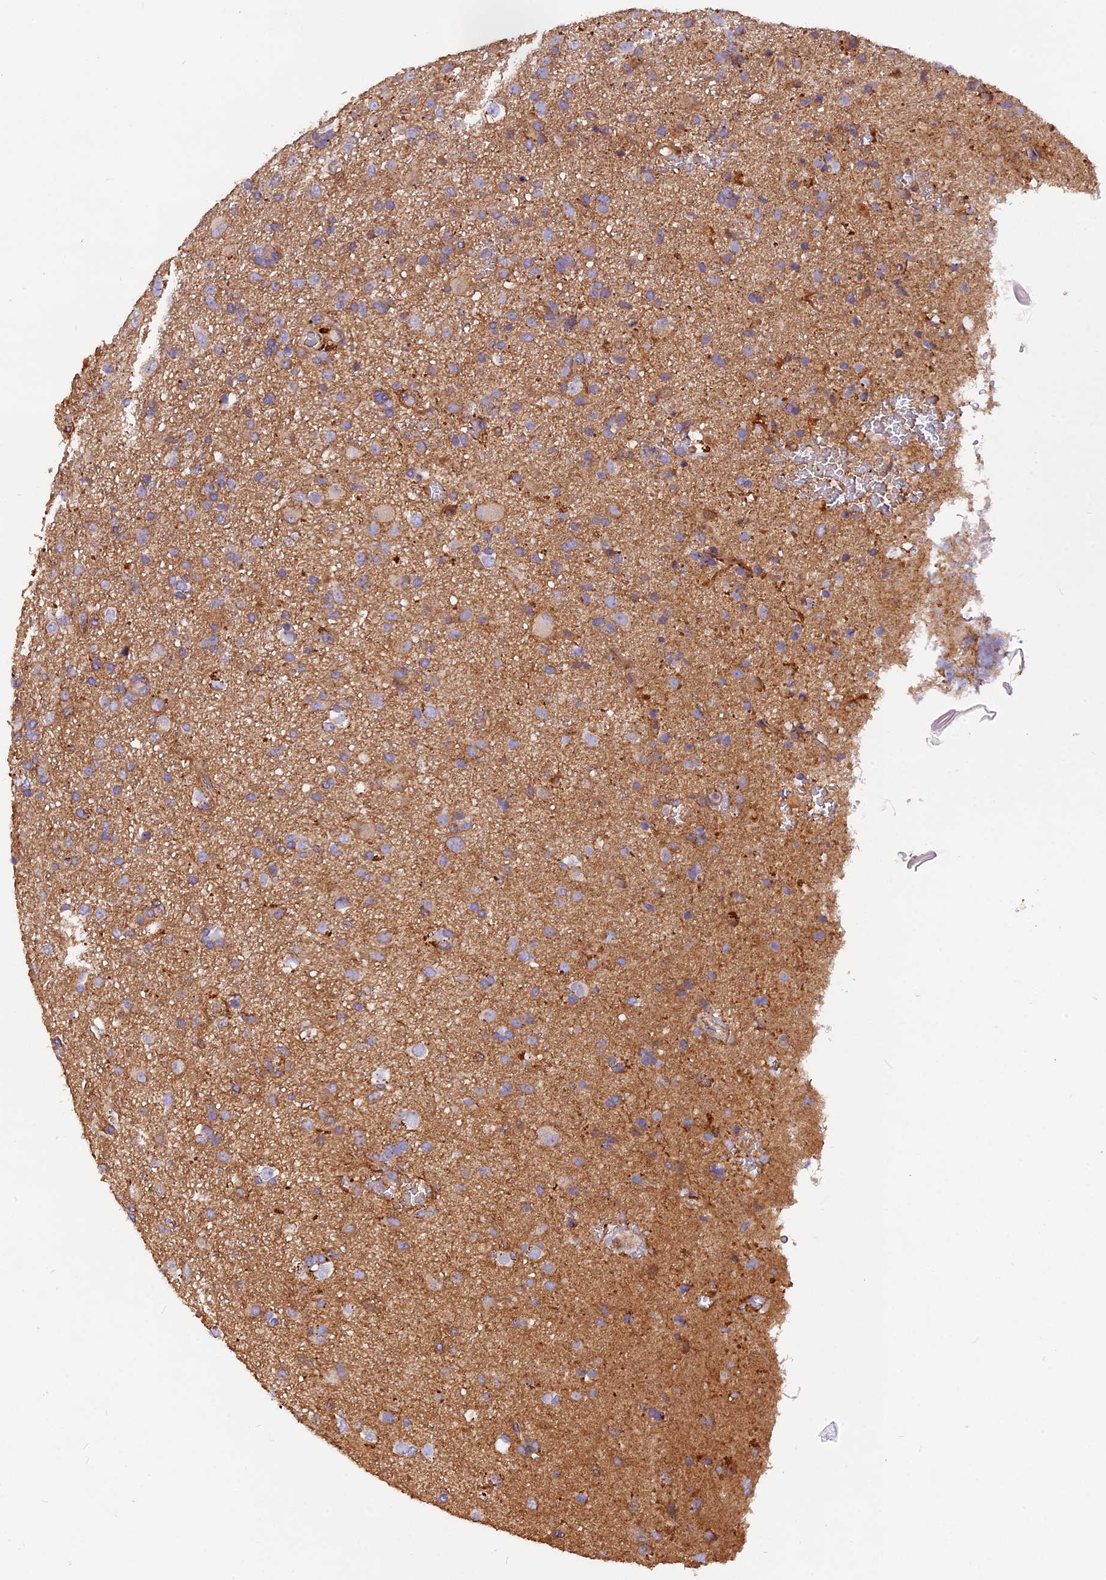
{"staining": {"intensity": "weak", "quantity": "25%-75%", "location": "cytoplasmic/membranous"}, "tissue": "glioma", "cell_type": "Tumor cells", "image_type": "cancer", "snomed": [{"axis": "morphology", "description": "Glioma, malignant, Low grade"}, {"axis": "topography", "description": "Brain"}], "caption": "A low amount of weak cytoplasmic/membranous positivity is appreciated in approximately 25%-75% of tumor cells in glioma tissue. (Stains: DAB (3,3'-diaminobenzidine) in brown, nuclei in blue, Microscopy: brightfield microscopy at high magnification).", "gene": "ERMARD", "patient": {"sex": "male", "age": 65}}